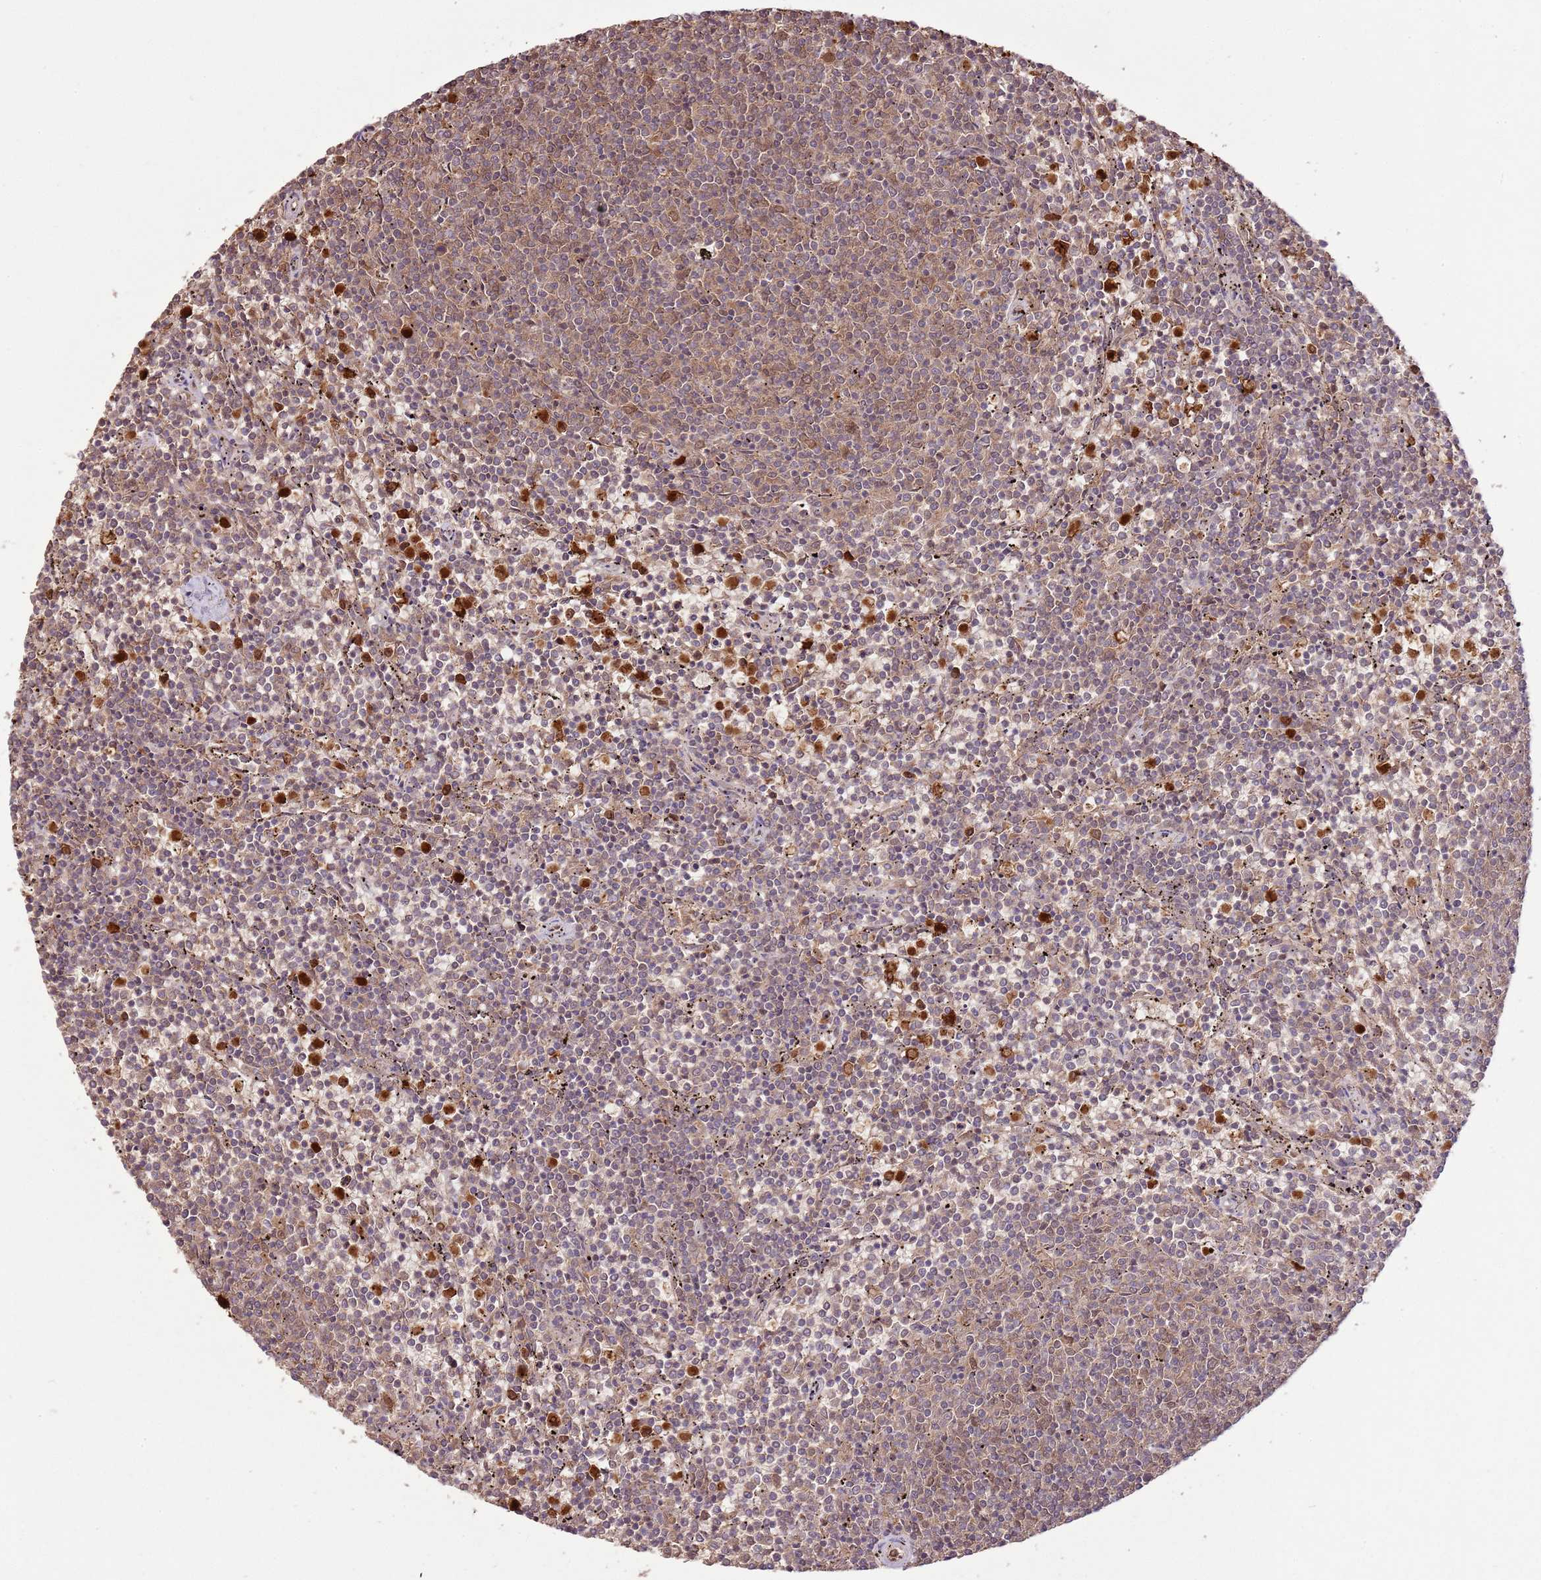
{"staining": {"intensity": "weak", "quantity": "25%-75%", "location": "cytoplasmic/membranous"}, "tissue": "lymphoma", "cell_type": "Tumor cells", "image_type": "cancer", "snomed": [{"axis": "morphology", "description": "Malignant lymphoma, non-Hodgkin's type, Low grade"}, {"axis": "topography", "description": "Spleen"}], "caption": "This is an image of IHC staining of malignant lymphoma, non-Hodgkin's type (low-grade), which shows weak expression in the cytoplasmic/membranous of tumor cells.", "gene": "AMIGO1", "patient": {"sex": "female", "age": 50}}